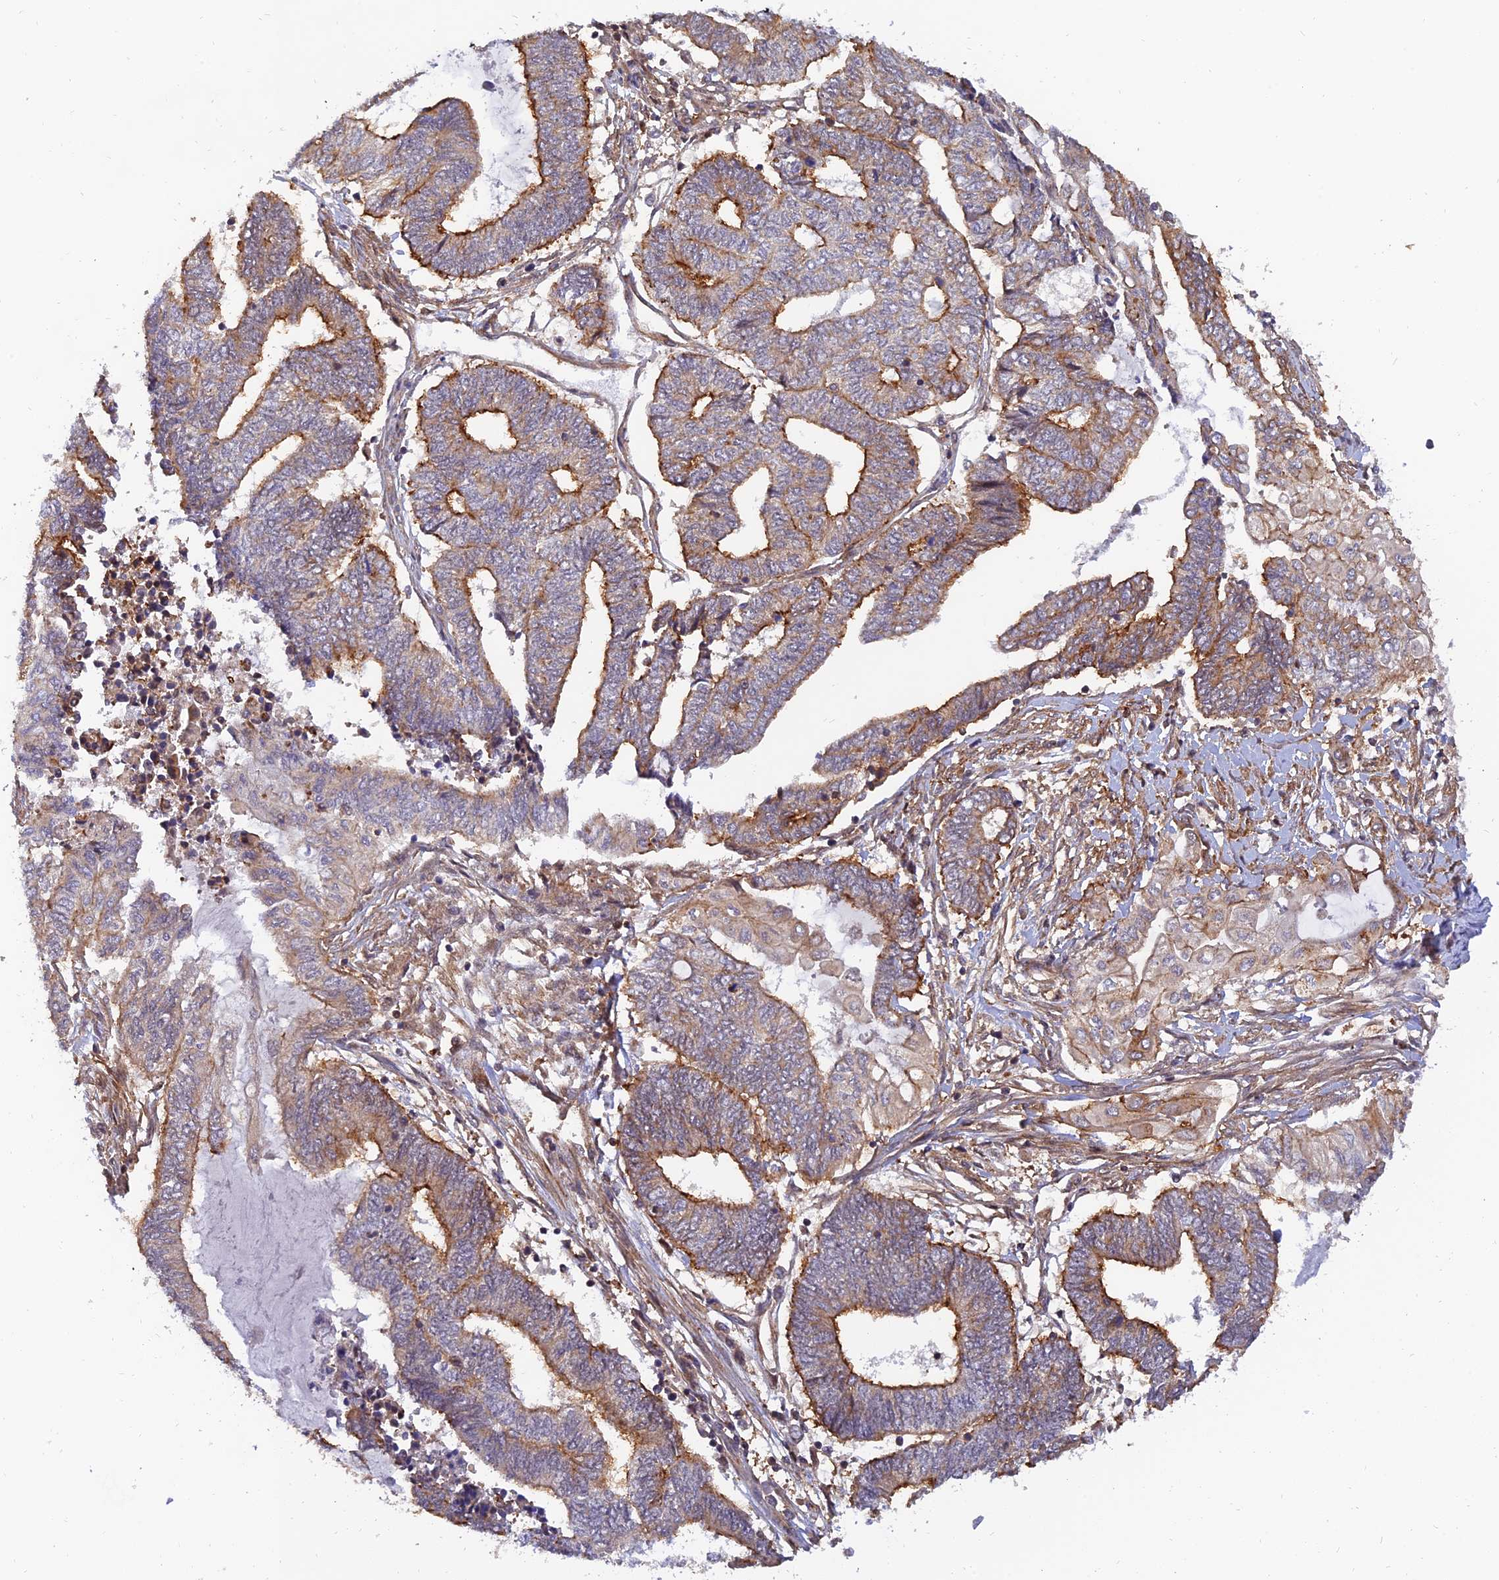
{"staining": {"intensity": "moderate", "quantity": "25%-75%", "location": "cytoplasmic/membranous"}, "tissue": "endometrial cancer", "cell_type": "Tumor cells", "image_type": "cancer", "snomed": [{"axis": "morphology", "description": "Adenocarcinoma, NOS"}, {"axis": "topography", "description": "Uterus"}, {"axis": "topography", "description": "Endometrium"}], "caption": "Endometrial cancer stained for a protein exhibits moderate cytoplasmic/membranous positivity in tumor cells. The staining was performed using DAB (3,3'-diaminobenzidine), with brown indicating positive protein expression. Nuclei are stained blue with hematoxylin.", "gene": "WDR41", "patient": {"sex": "female", "age": 70}}